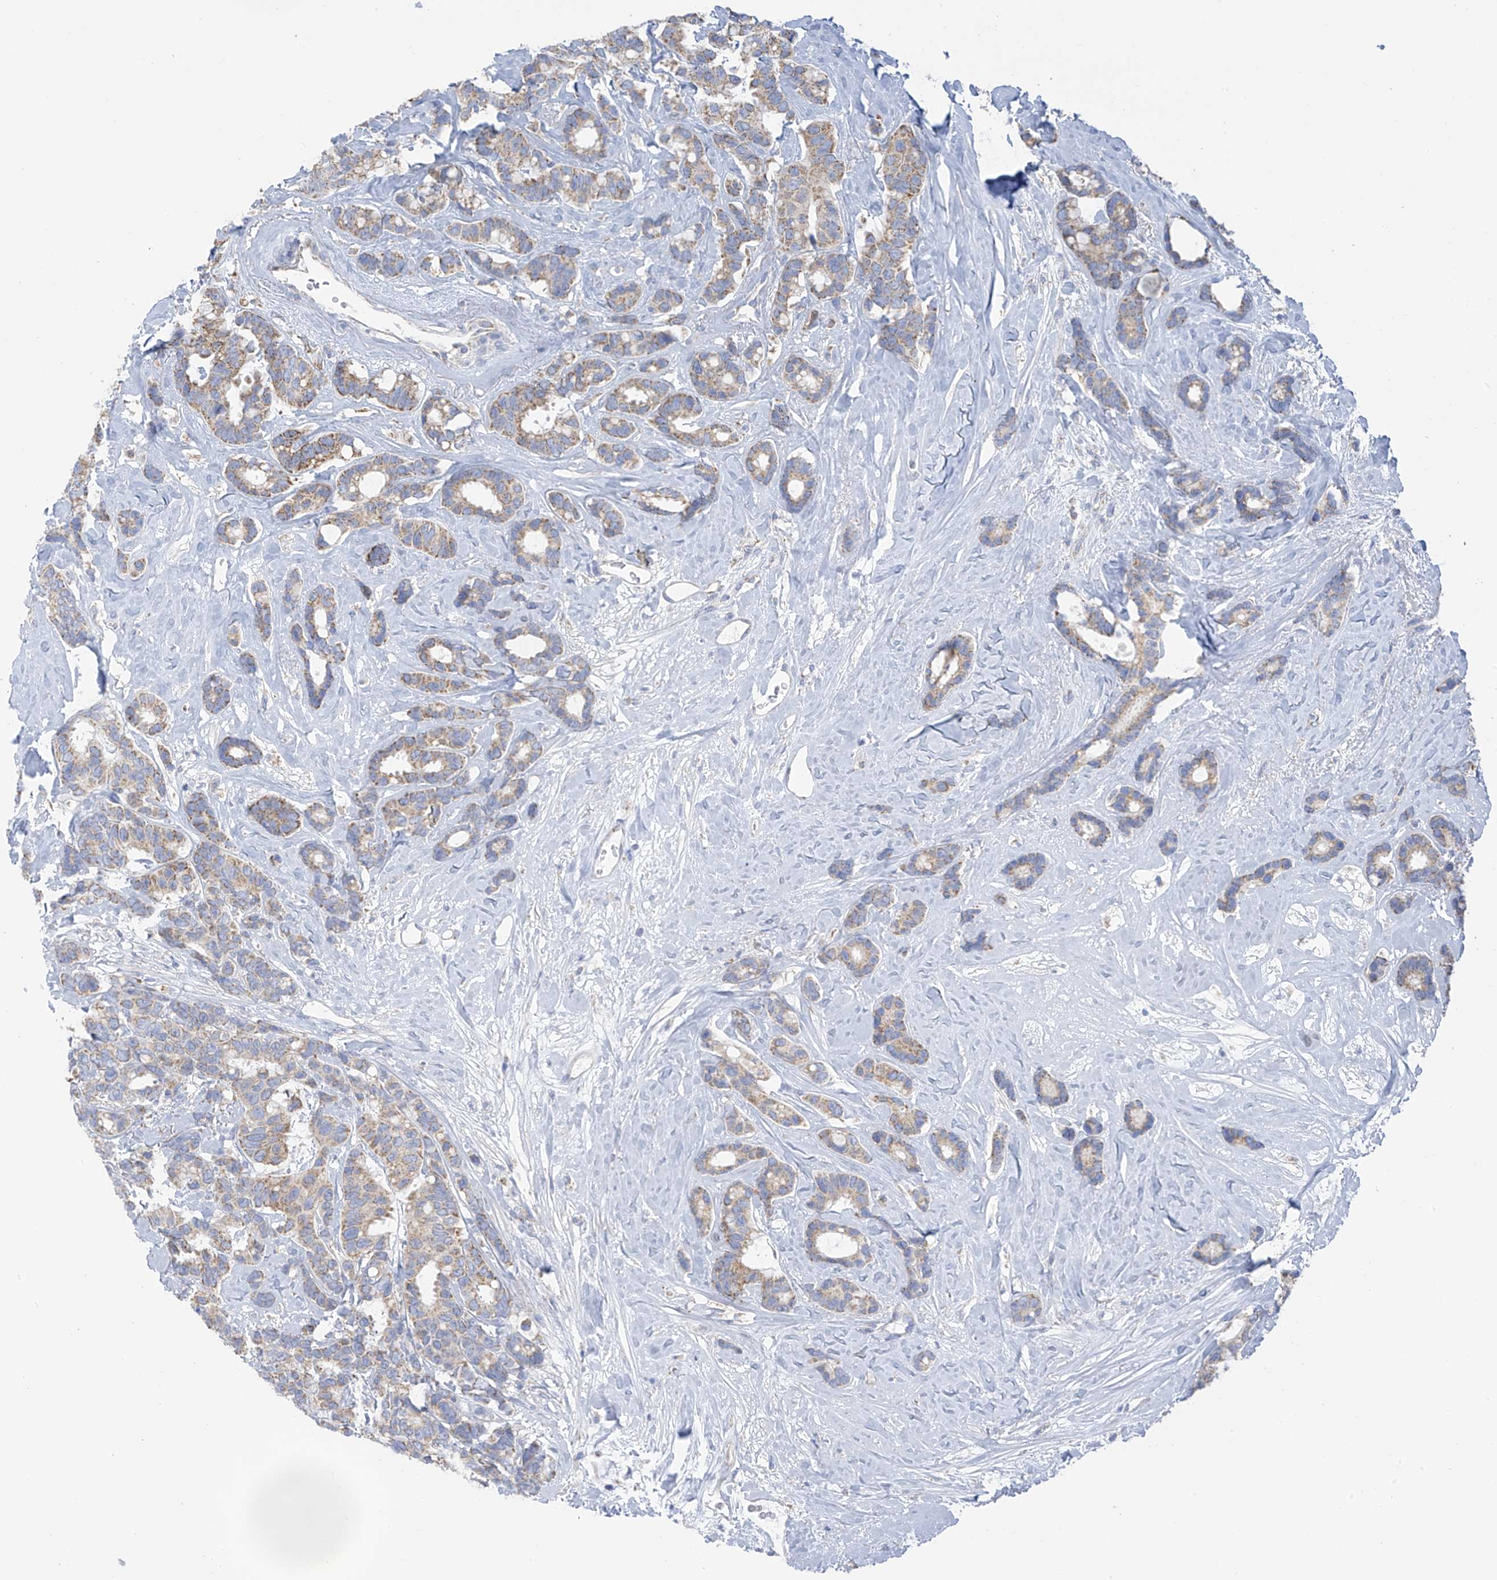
{"staining": {"intensity": "moderate", "quantity": "25%-75%", "location": "cytoplasmic/membranous"}, "tissue": "breast cancer", "cell_type": "Tumor cells", "image_type": "cancer", "snomed": [{"axis": "morphology", "description": "Duct carcinoma"}, {"axis": "topography", "description": "Breast"}], "caption": "Brown immunohistochemical staining in breast invasive ductal carcinoma reveals moderate cytoplasmic/membranous positivity in approximately 25%-75% of tumor cells.", "gene": "PNPT1", "patient": {"sex": "female", "age": 87}}